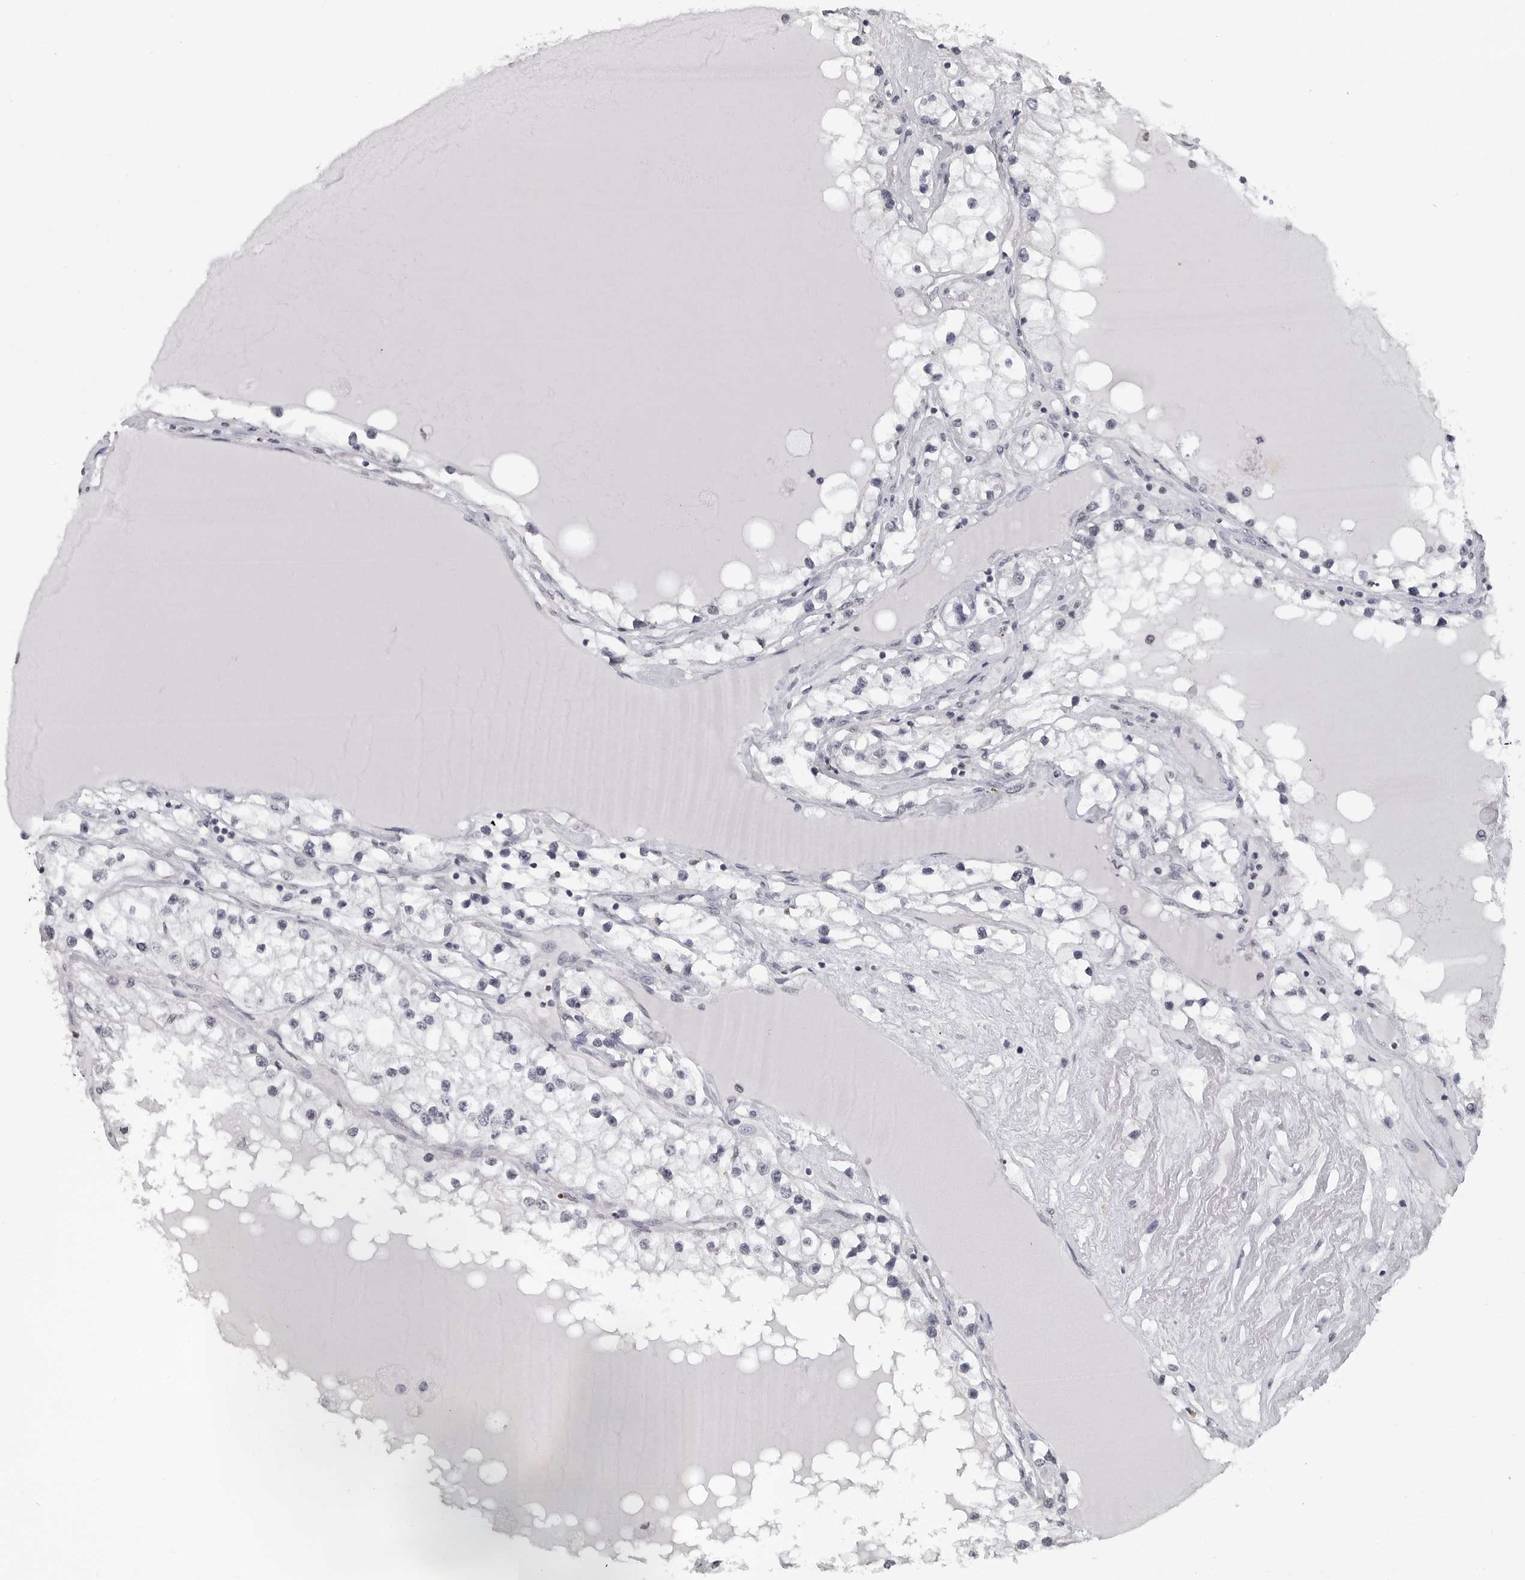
{"staining": {"intensity": "negative", "quantity": "none", "location": "none"}, "tissue": "renal cancer", "cell_type": "Tumor cells", "image_type": "cancer", "snomed": [{"axis": "morphology", "description": "Adenocarcinoma, NOS"}, {"axis": "topography", "description": "Kidney"}], "caption": "Immunohistochemical staining of renal adenocarcinoma exhibits no significant staining in tumor cells. (Immunohistochemistry, brightfield microscopy, high magnification).", "gene": "DDX54", "patient": {"sex": "male", "age": 68}}